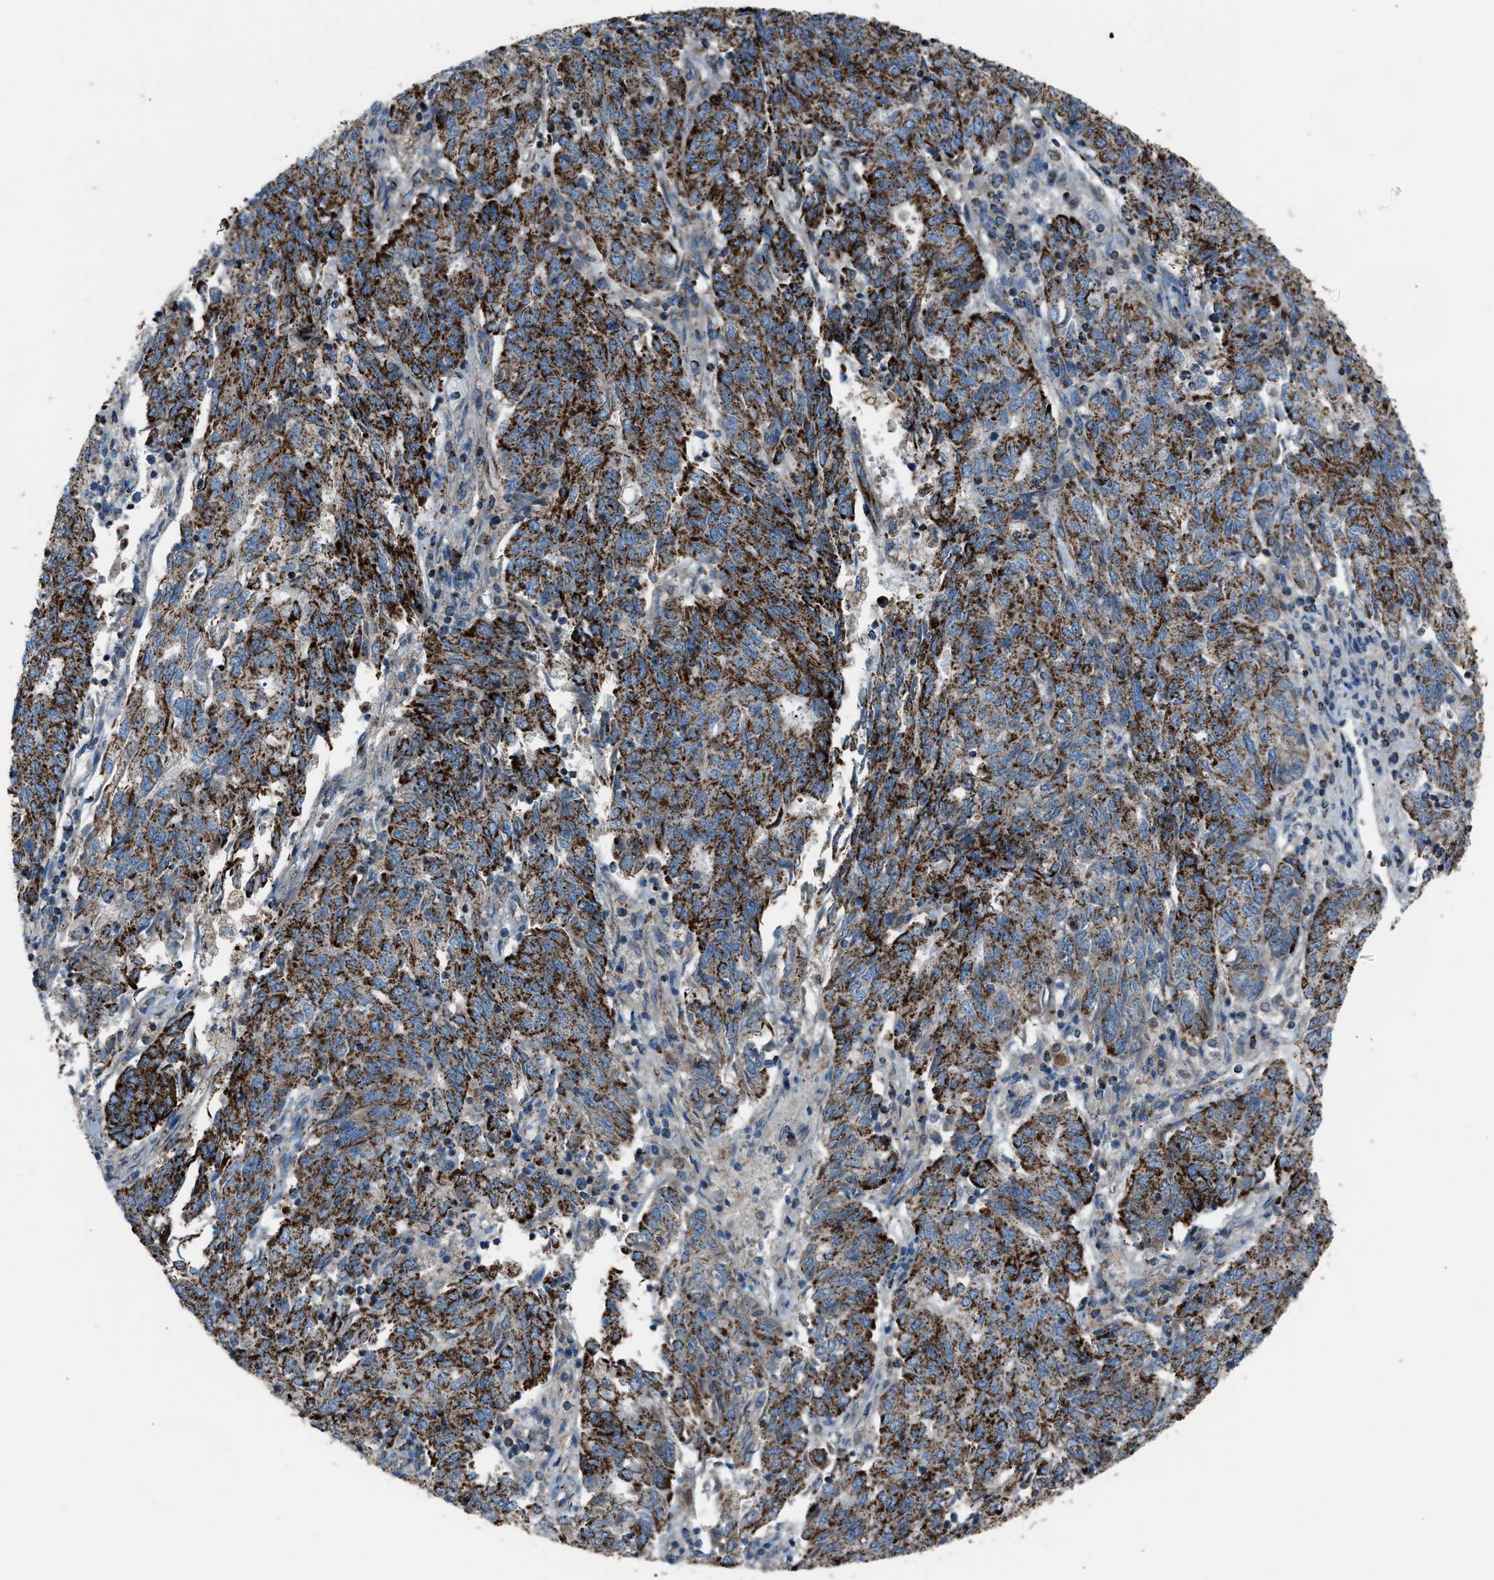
{"staining": {"intensity": "strong", "quantity": ">75%", "location": "cytoplasmic/membranous"}, "tissue": "endometrial cancer", "cell_type": "Tumor cells", "image_type": "cancer", "snomed": [{"axis": "morphology", "description": "Adenocarcinoma, NOS"}, {"axis": "topography", "description": "Endometrium"}], "caption": "This image displays IHC staining of endometrial cancer, with high strong cytoplasmic/membranous expression in approximately >75% of tumor cells.", "gene": "MDH2", "patient": {"sex": "female", "age": 80}}